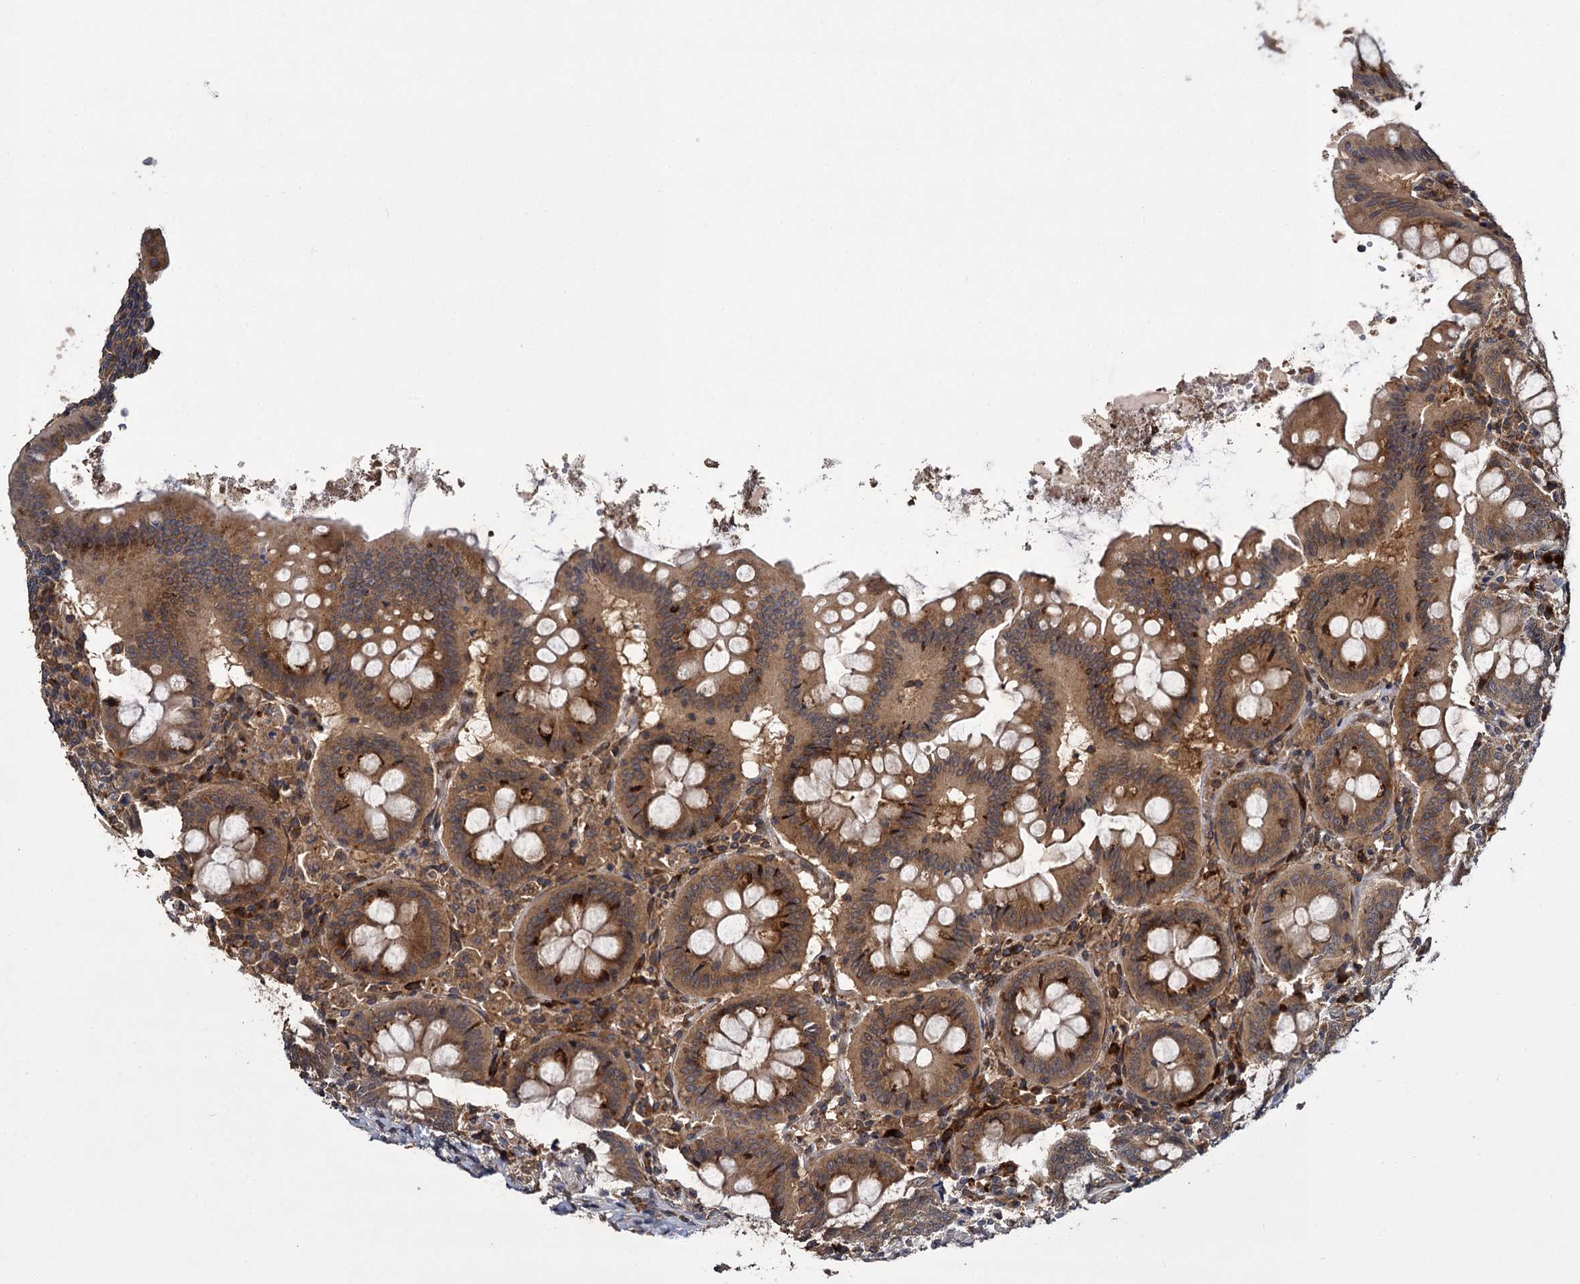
{"staining": {"intensity": "moderate", "quantity": ">75%", "location": "cytoplasmic/membranous"}, "tissue": "appendix", "cell_type": "Glandular cells", "image_type": "normal", "snomed": [{"axis": "morphology", "description": "Normal tissue, NOS"}, {"axis": "topography", "description": "Appendix"}], "caption": "This micrograph demonstrates unremarkable appendix stained with IHC to label a protein in brown. The cytoplasmic/membranous of glandular cells show moderate positivity for the protein. Nuclei are counter-stained blue.", "gene": "INPPL1", "patient": {"sex": "female", "age": 54}}